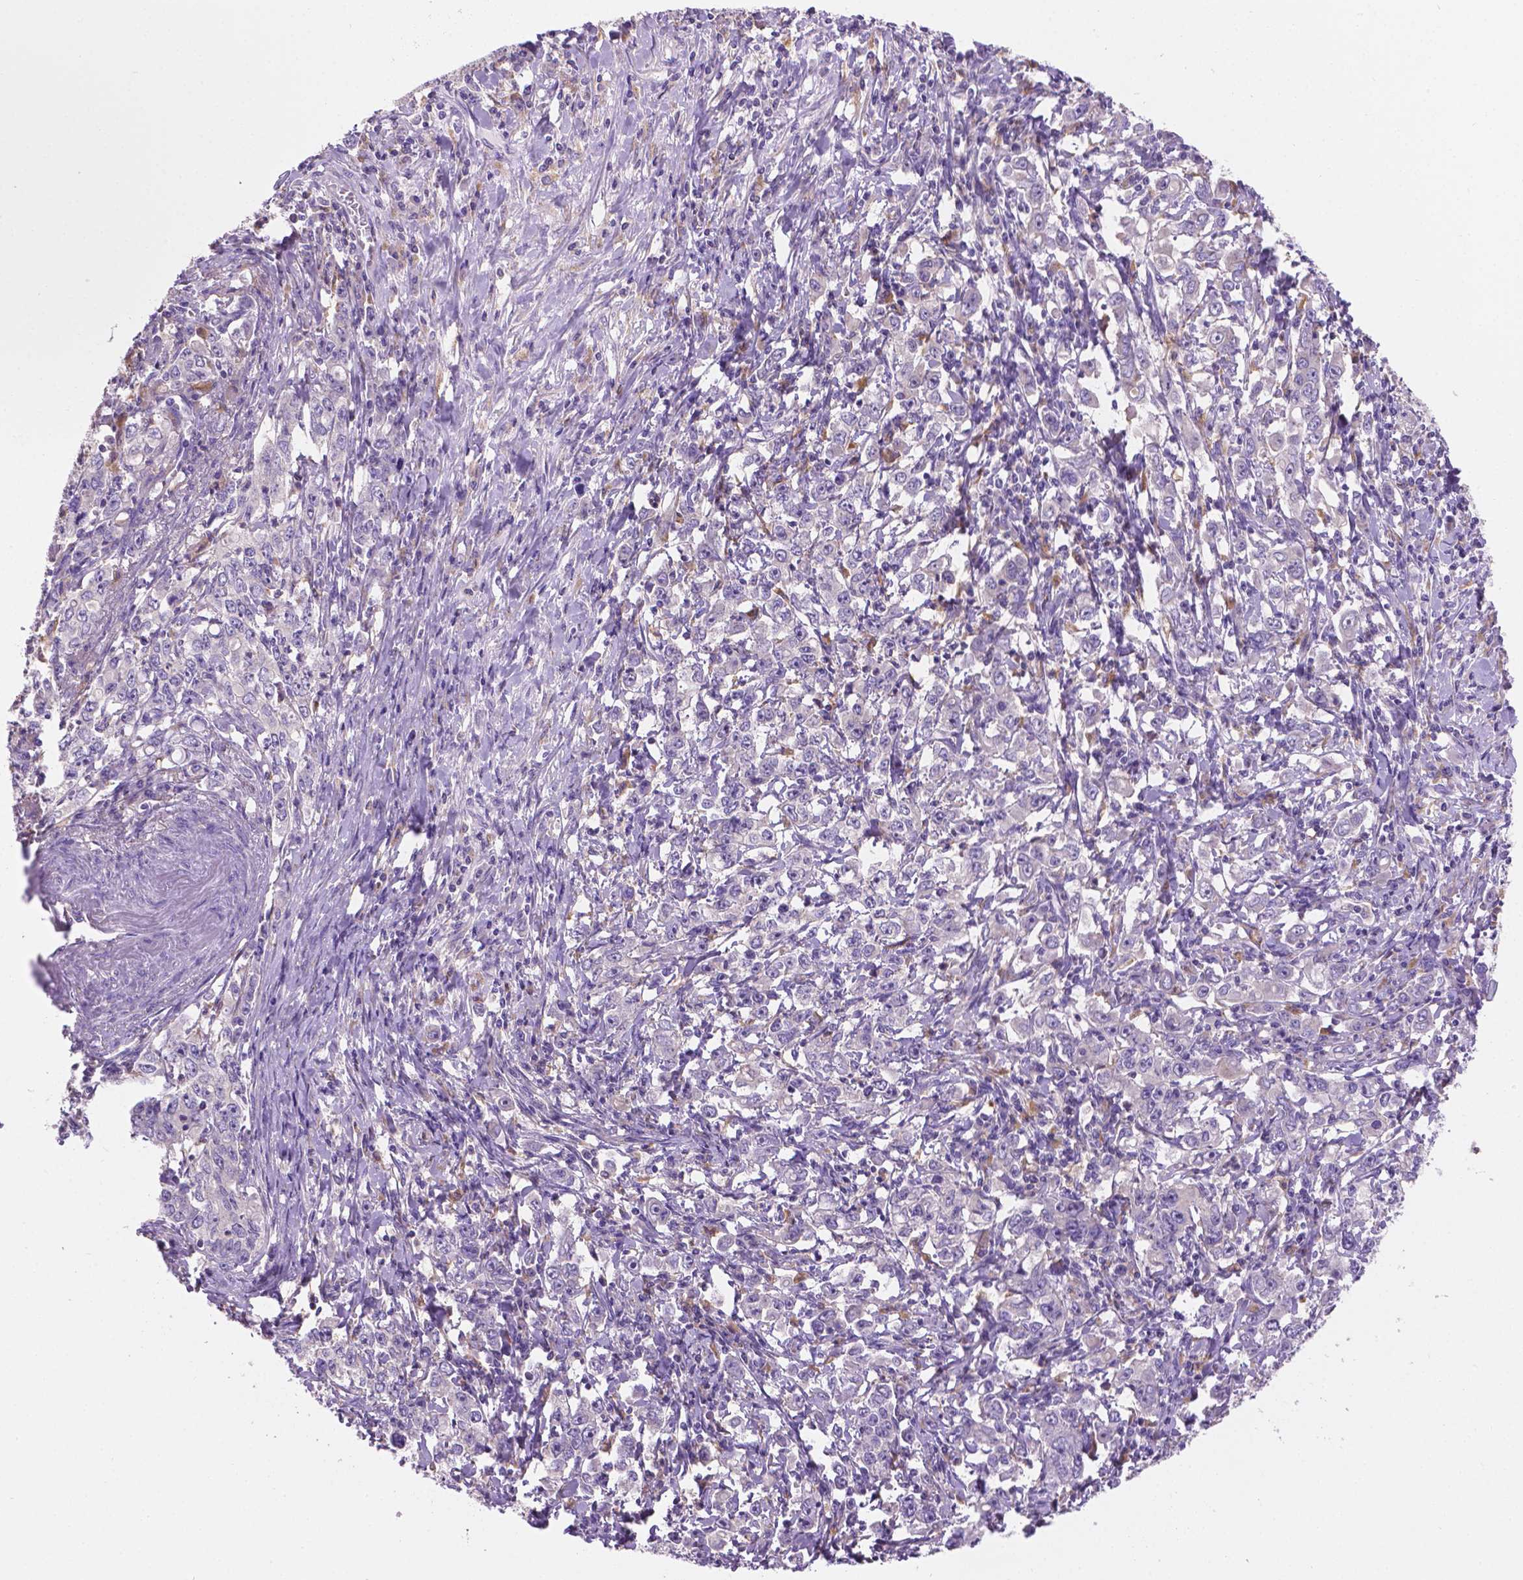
{"staining": {"intensity": "weak", "quantity": "25%-75%", "location": "cytoplasmic/membranous"}, "tissue": "stomach cancer", "cell_type": "Tumor cells", "image_type": "cancer", "snomed": [{"axis": "morphology", "description": "Adenocarcinoma, NOS"}, {"axis": "topography", "description": "Stomach, lower"}], "caption": "An image of stomach adenocarcinoma stained for a protein demonstrates weak cytoplasmic/membranous brown staining in tumor cells.", "gene": "CDH7", "patient": {"sex": "female", "age": 72}}